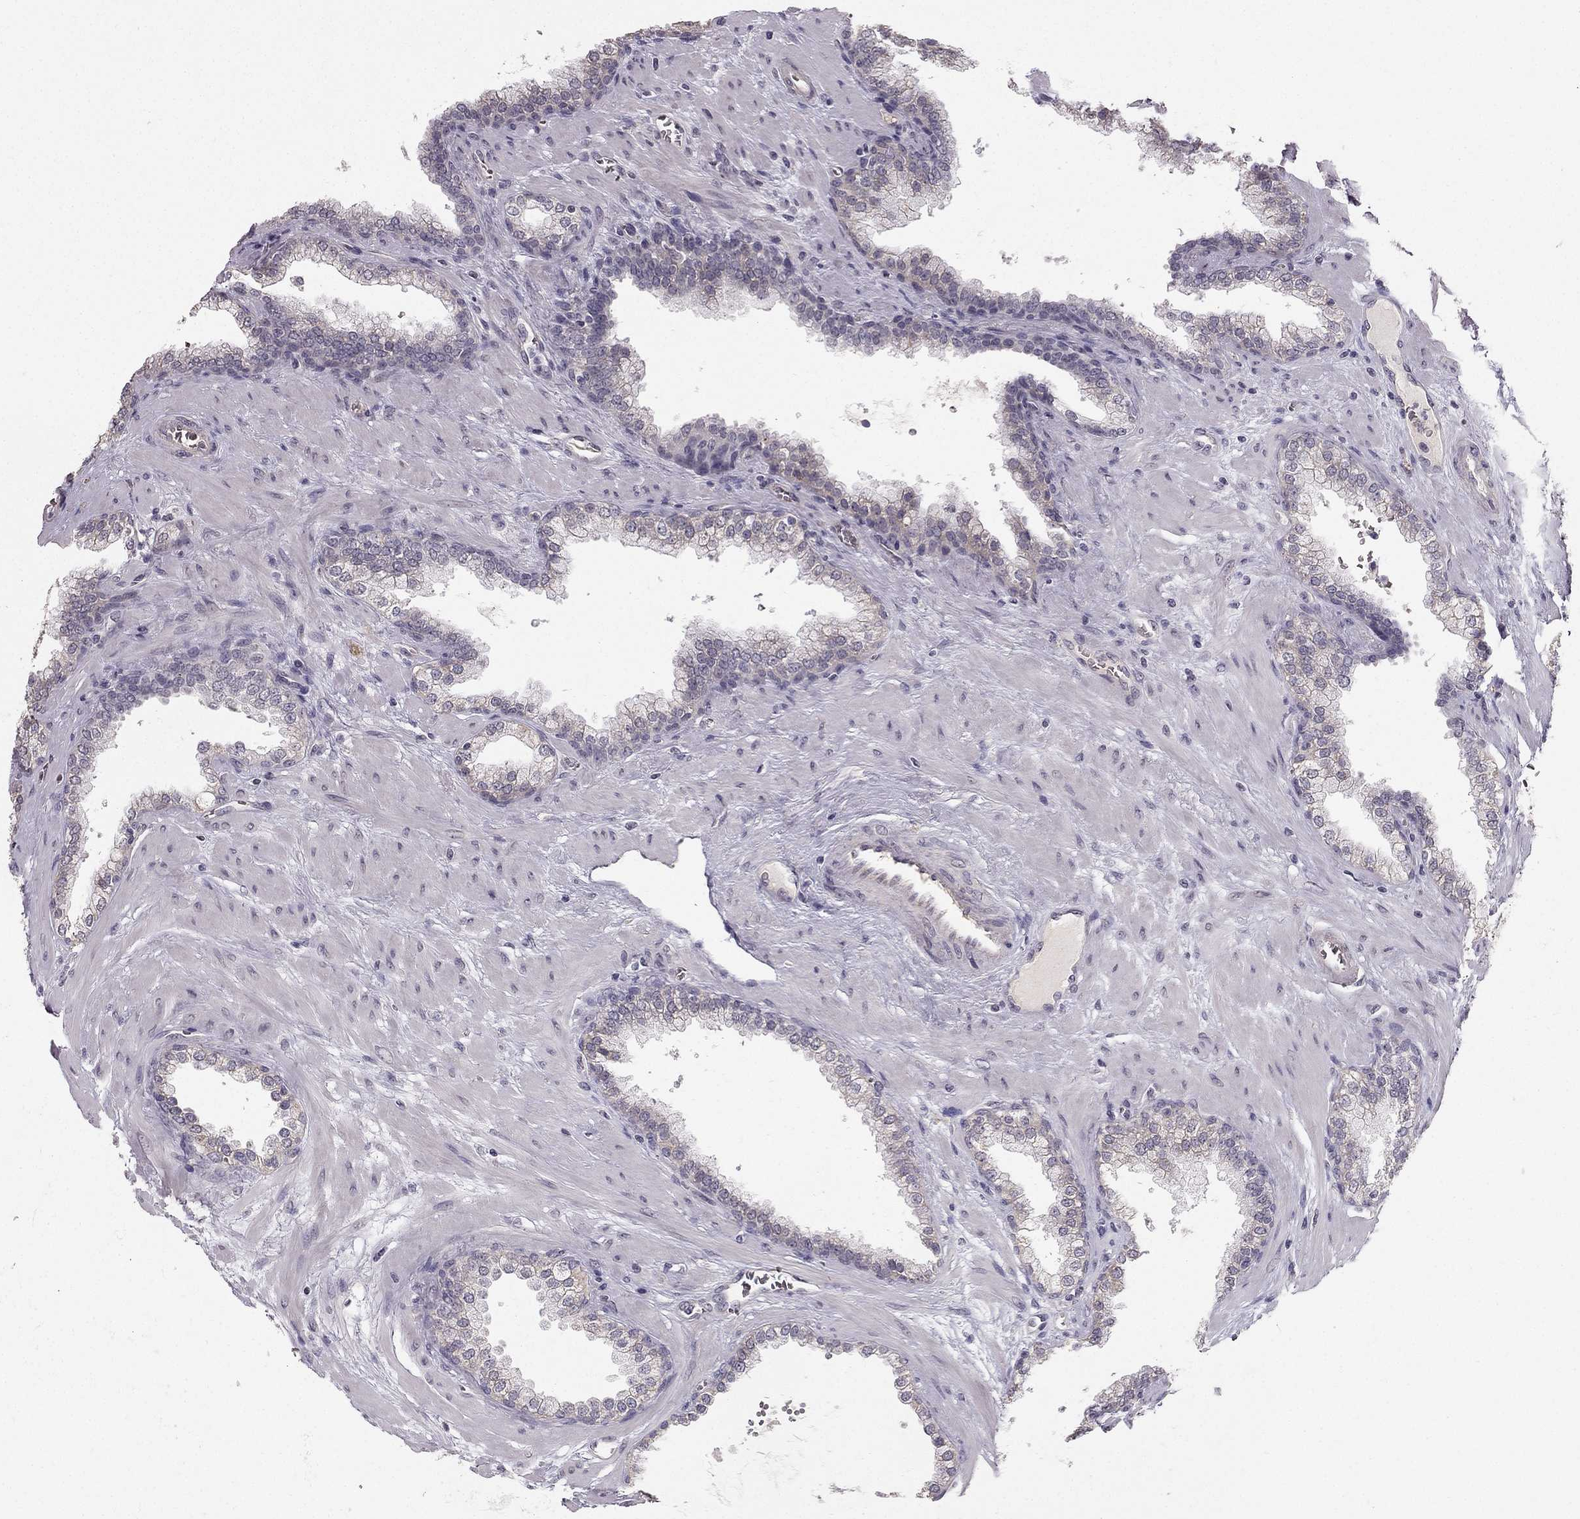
{"staining": {"intensity": "negative", "quantity": "none", "location": "none"}, "tissue": "prostate cancer", "cell_type": "Tumor cells", "image_type": "cancer", "snomed": [{"axis": "morphology", "description": "Adenocarcinoma, NOS"}, {"axis": "topography", "description": "Prostate"}], "caption": "Immunohistochemical staining of prostate adenocarcinoma reveals no significant staining in tumor cells.", "gene": "TSPYL5", "patient": {"sex": "male", "age": 67}}